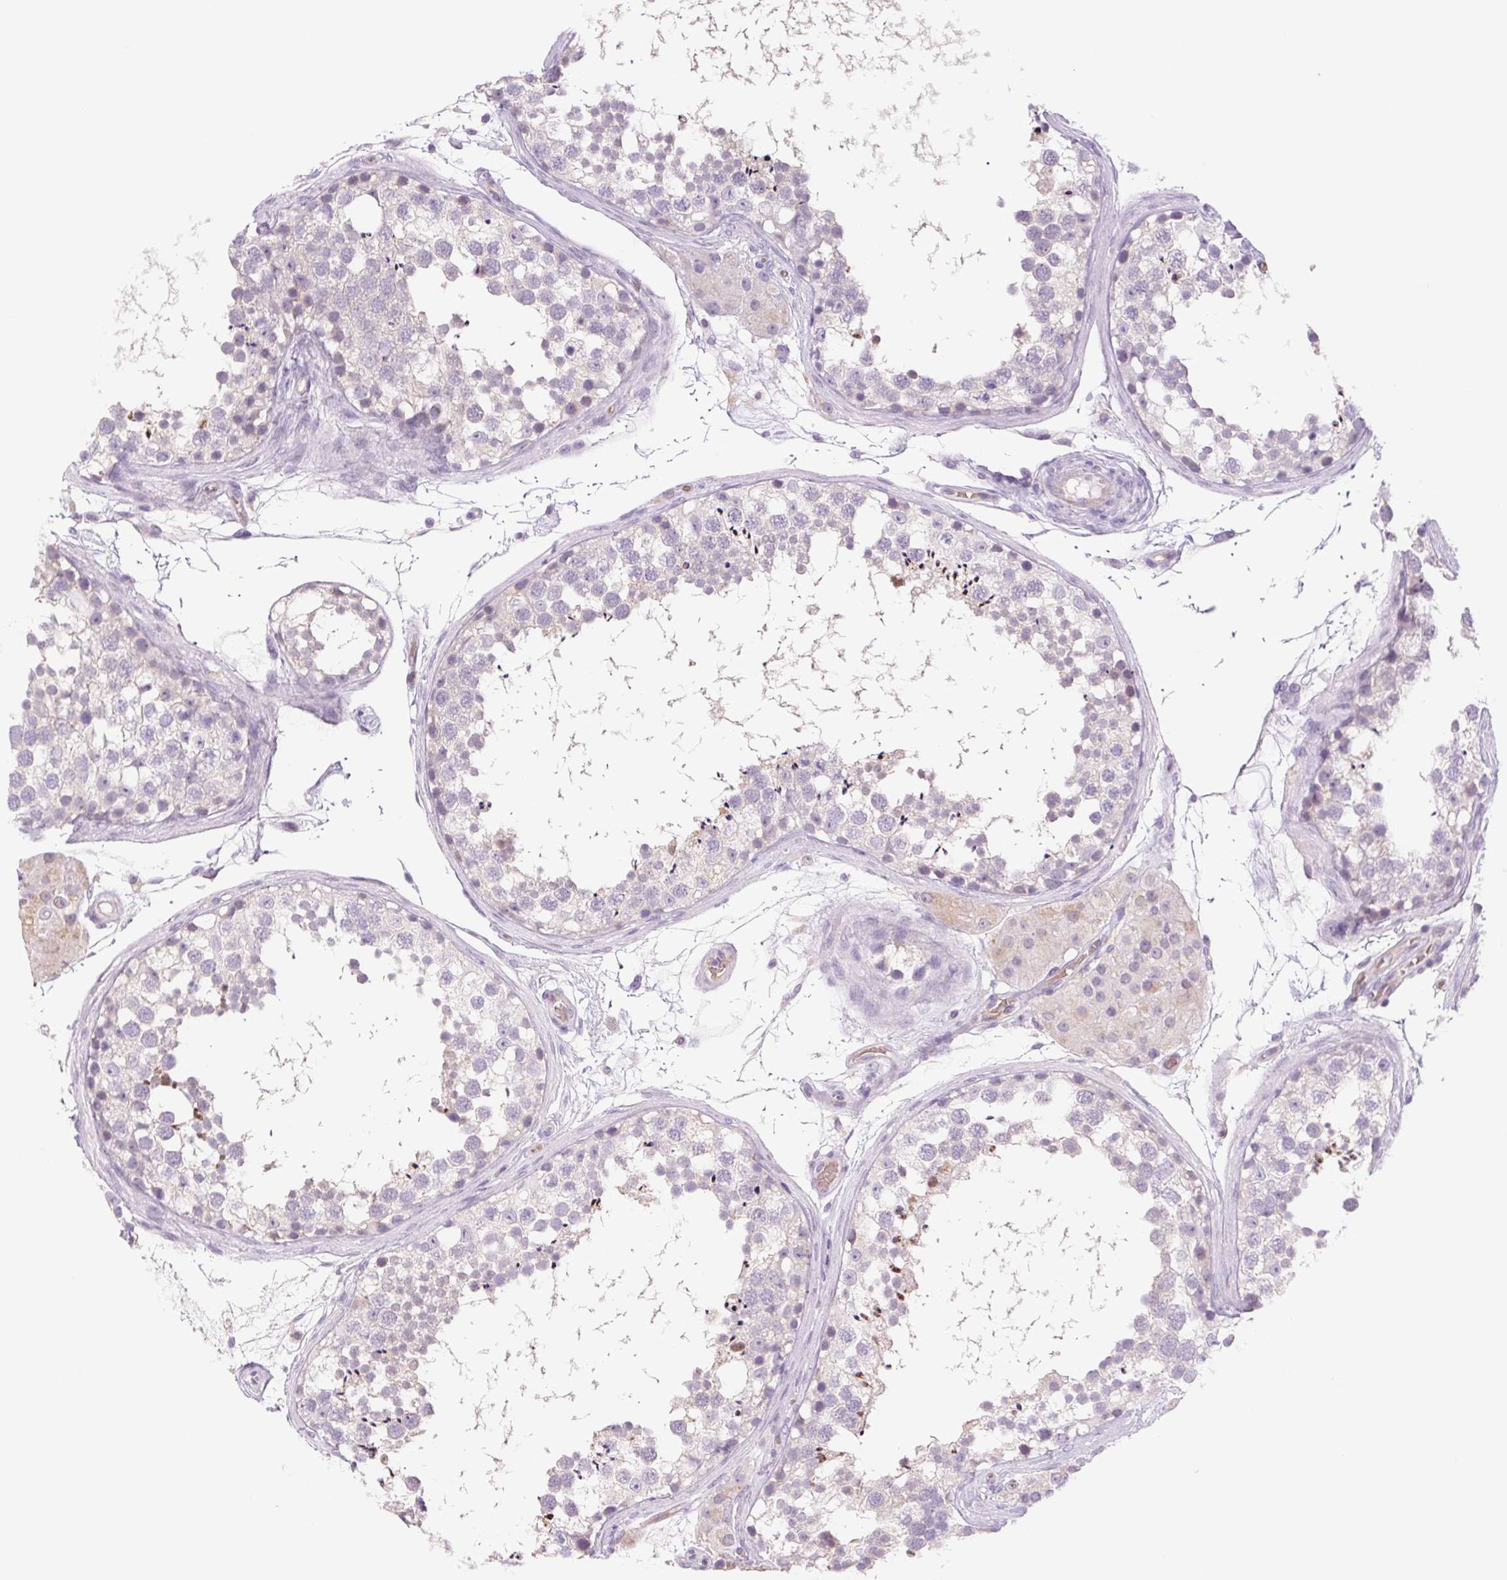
{"staining": {"intensity": "weak", "quantity": "<25%", "location": "cytoplasmic/membranous"}, "tissue": "testis", "cell_type": "Cells in seminiferous ducts", "image_type": "normal", "snomed": [{"axis": "morphology", "description": "Normal tissue, NOS"}, {"axis": "morphology", "description": "Seminoma, NOS"}, {"axis": "topography", "description": "Testis"}], "caption": "Histopathology image shows no protein staining in cells in seminiferous ducts of benign testis. The staining was performed using DAB (3,3'-diaminobenzidine) to visualize the protein expression in brown, while the nuclei were stained in blue with hematoxylin (Magnification: 20x).", "gene": "IGFL3", "patient": {"sex": "male", "age": 65}}